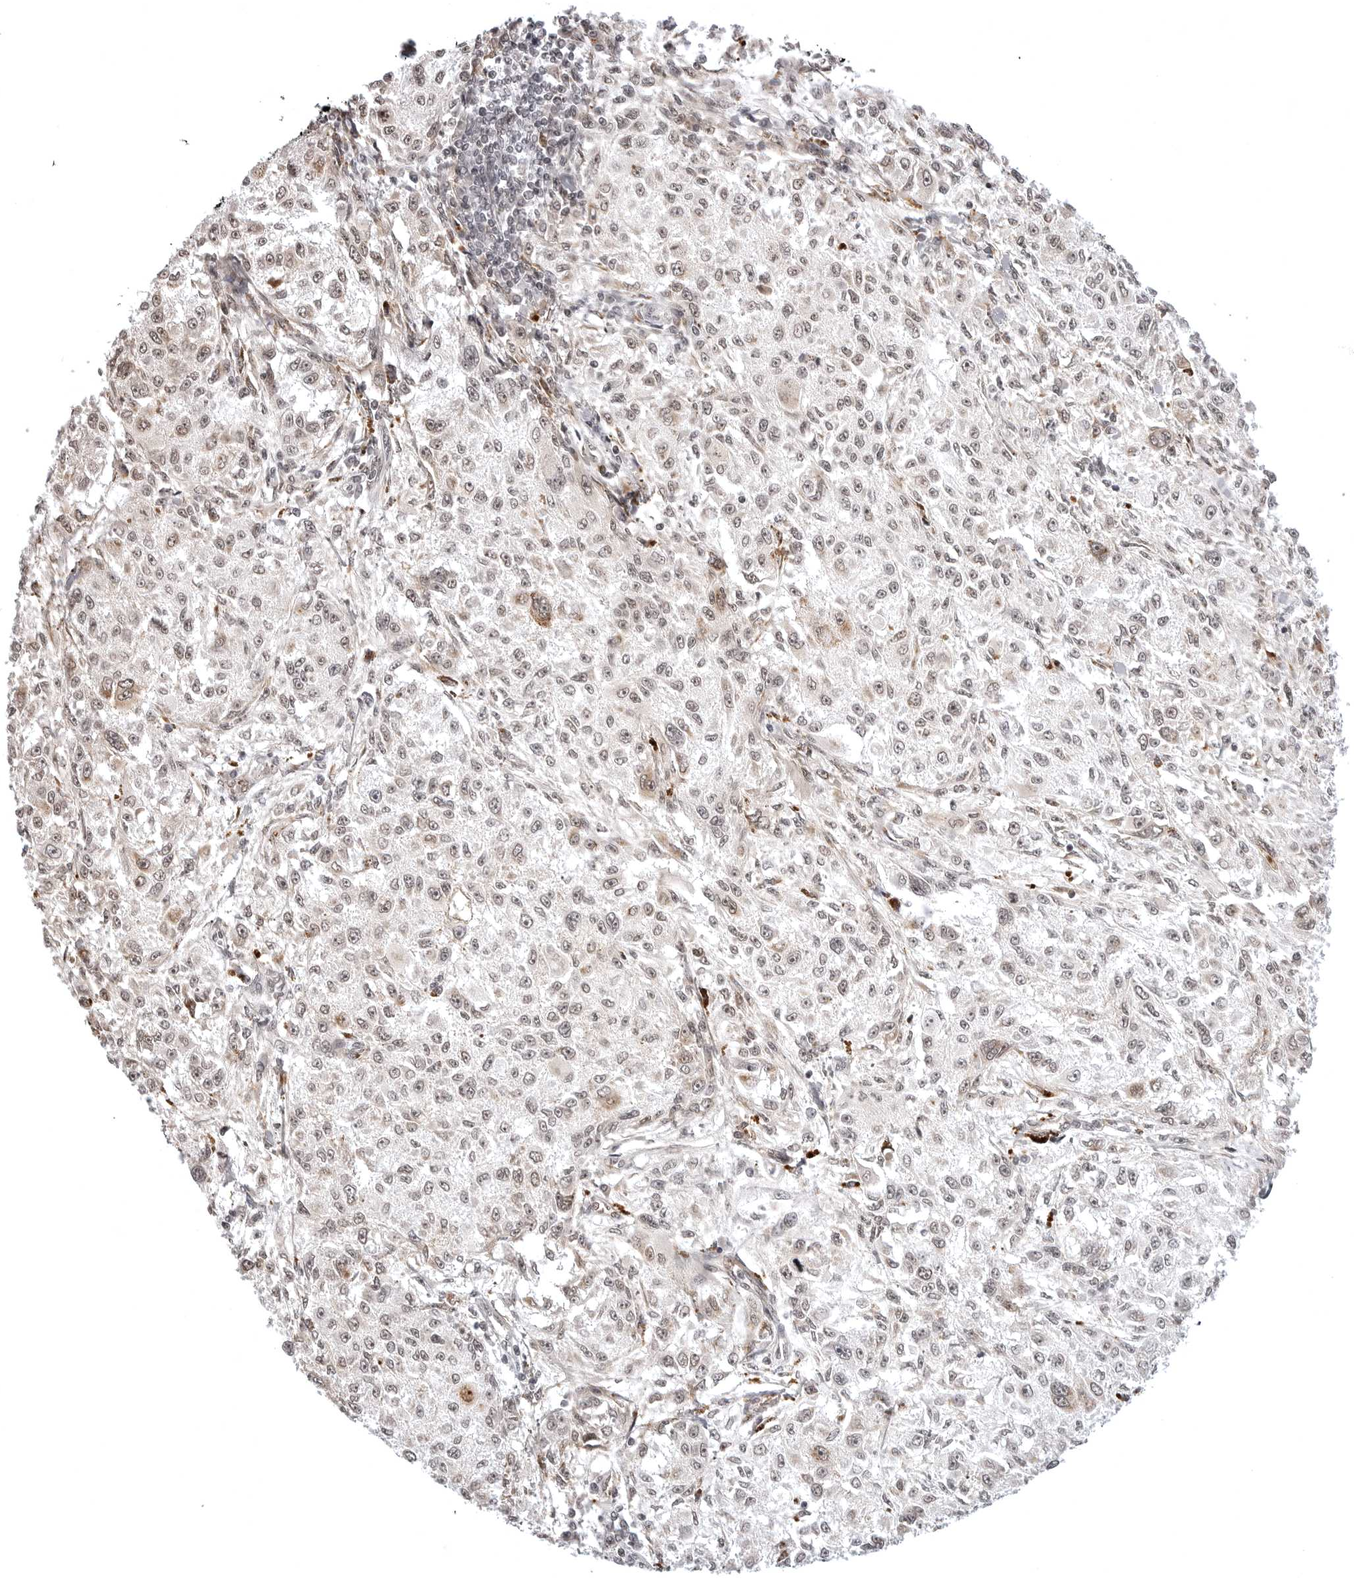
{"staining": {"intensity": "moderate", "quantity": ">75%", "location": "nuclear"}, "tissue": "melanoma", "cell_type": "Tumor cells", "image_type": "cancer", "snomed": [{"axis": "morphology", "description": "Necrosis, NOS"}, {"axis": "morphology", "description": "Malignant melanoma, NOS"}, {"axis": "topography", "description": "Skin"}], "caption": "Immunohistochemical staining of human melanoma demonstrates medium levels of moderate nuclear protein positivity in about >75% of tumor cells. (Brightfield microscopy of DAB IHC at high magnification).", "gene": "PHF3", "patient": {"sex": "female", "age": 87}}